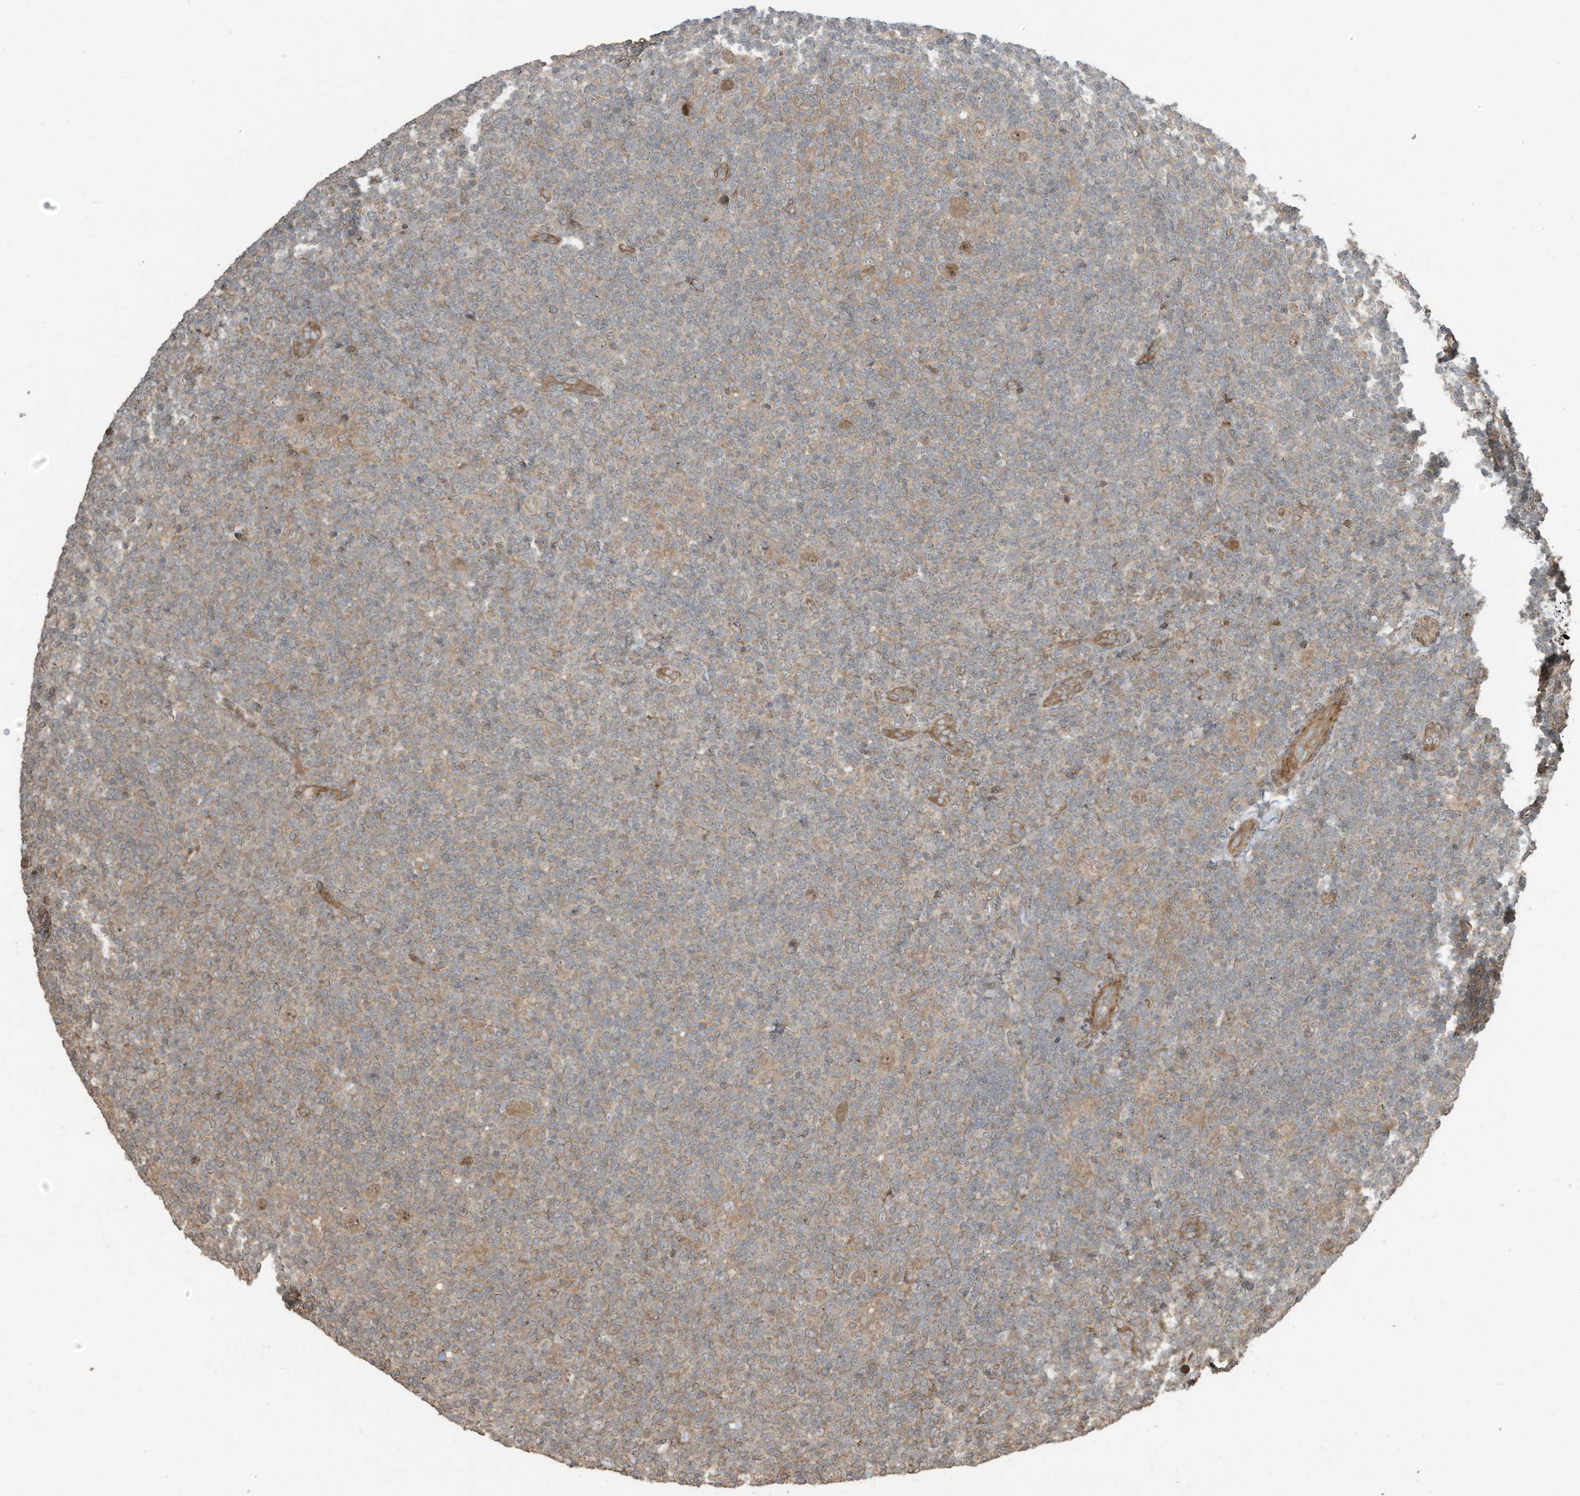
{"staining": {"intensity": "weak", "quantity": ">75%", "location": "cytoplasmic/membranous,nuclear"}, "tissue": "lymphoma", "cell_type": "Tumor cells", "image_type": "cancer", "snomed": [{"axis": "morphology", "description": "Hodgkin's disease, NOS"}, {"axis": "topography", "description": "Lymph node"}], "caption": "Human lymphoma stained for a protein (brown) reveals weak cytoplasmic/membranous and nuclear positive staining in approximately >75% of tumor cells.", "gene": "ZNF653", "patient": {"sex": "female", "age": 57}}